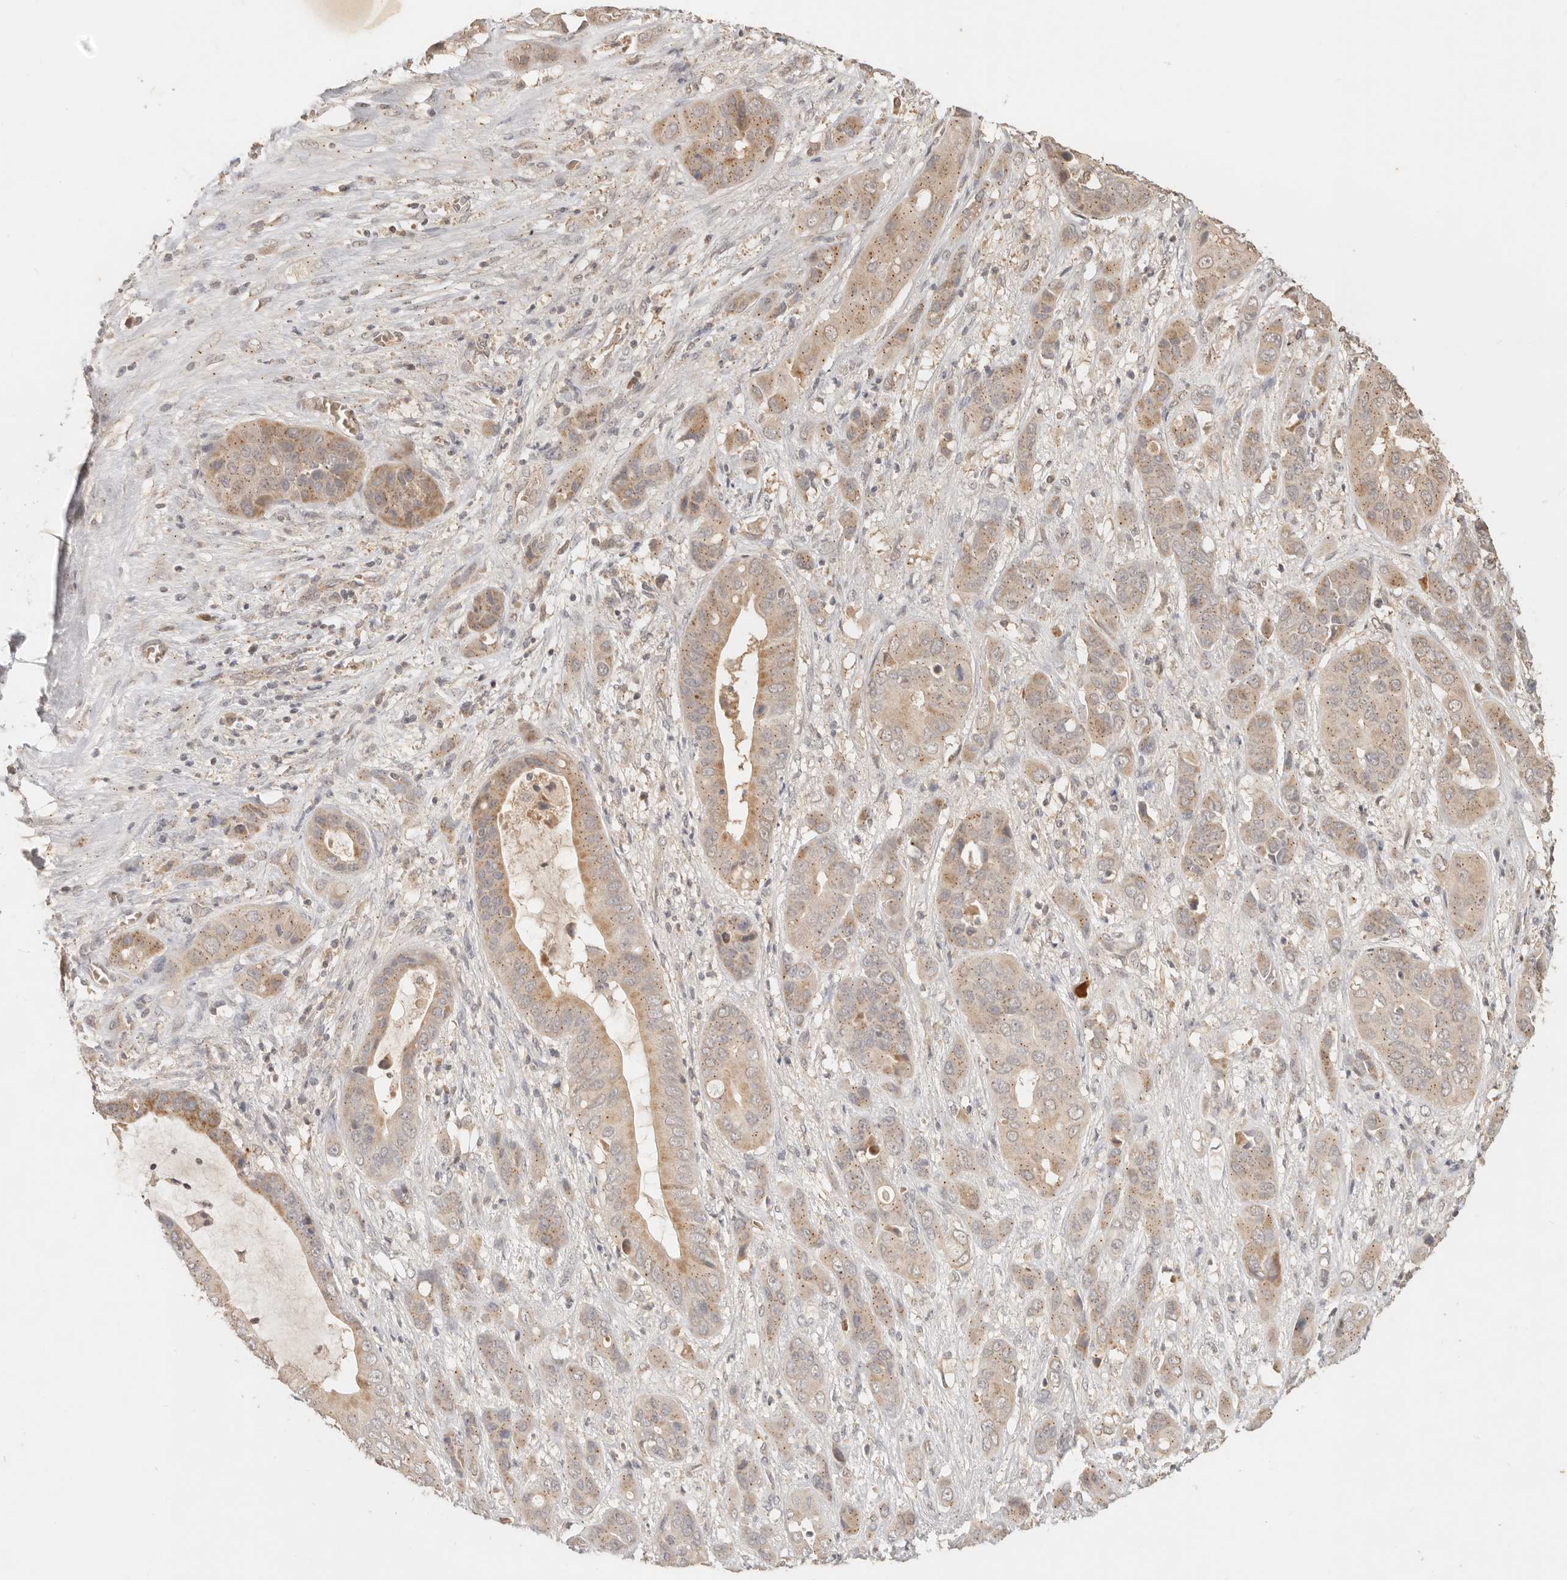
{"staining": {"intensity": "weak", "quantity": ">75%", "location": "cytoplasmic/membranous"}, "tissue": "liver cancer", "cell_type": "Tumor cells", "image_type": "cancer", "snomed": [{"axis": "morphology", "description": "Cholangiocarcinoma"}, {"axis": "topography", "description": "Liver"}], "caption": "Protein positivity by IHC displays weak cytoplasmic/membranous positivity in approximately >75% of tumor cells in liver cholangiocarcinoma.", "gene": "LMO4", "patient": {"sex": "female", "age": 52}}